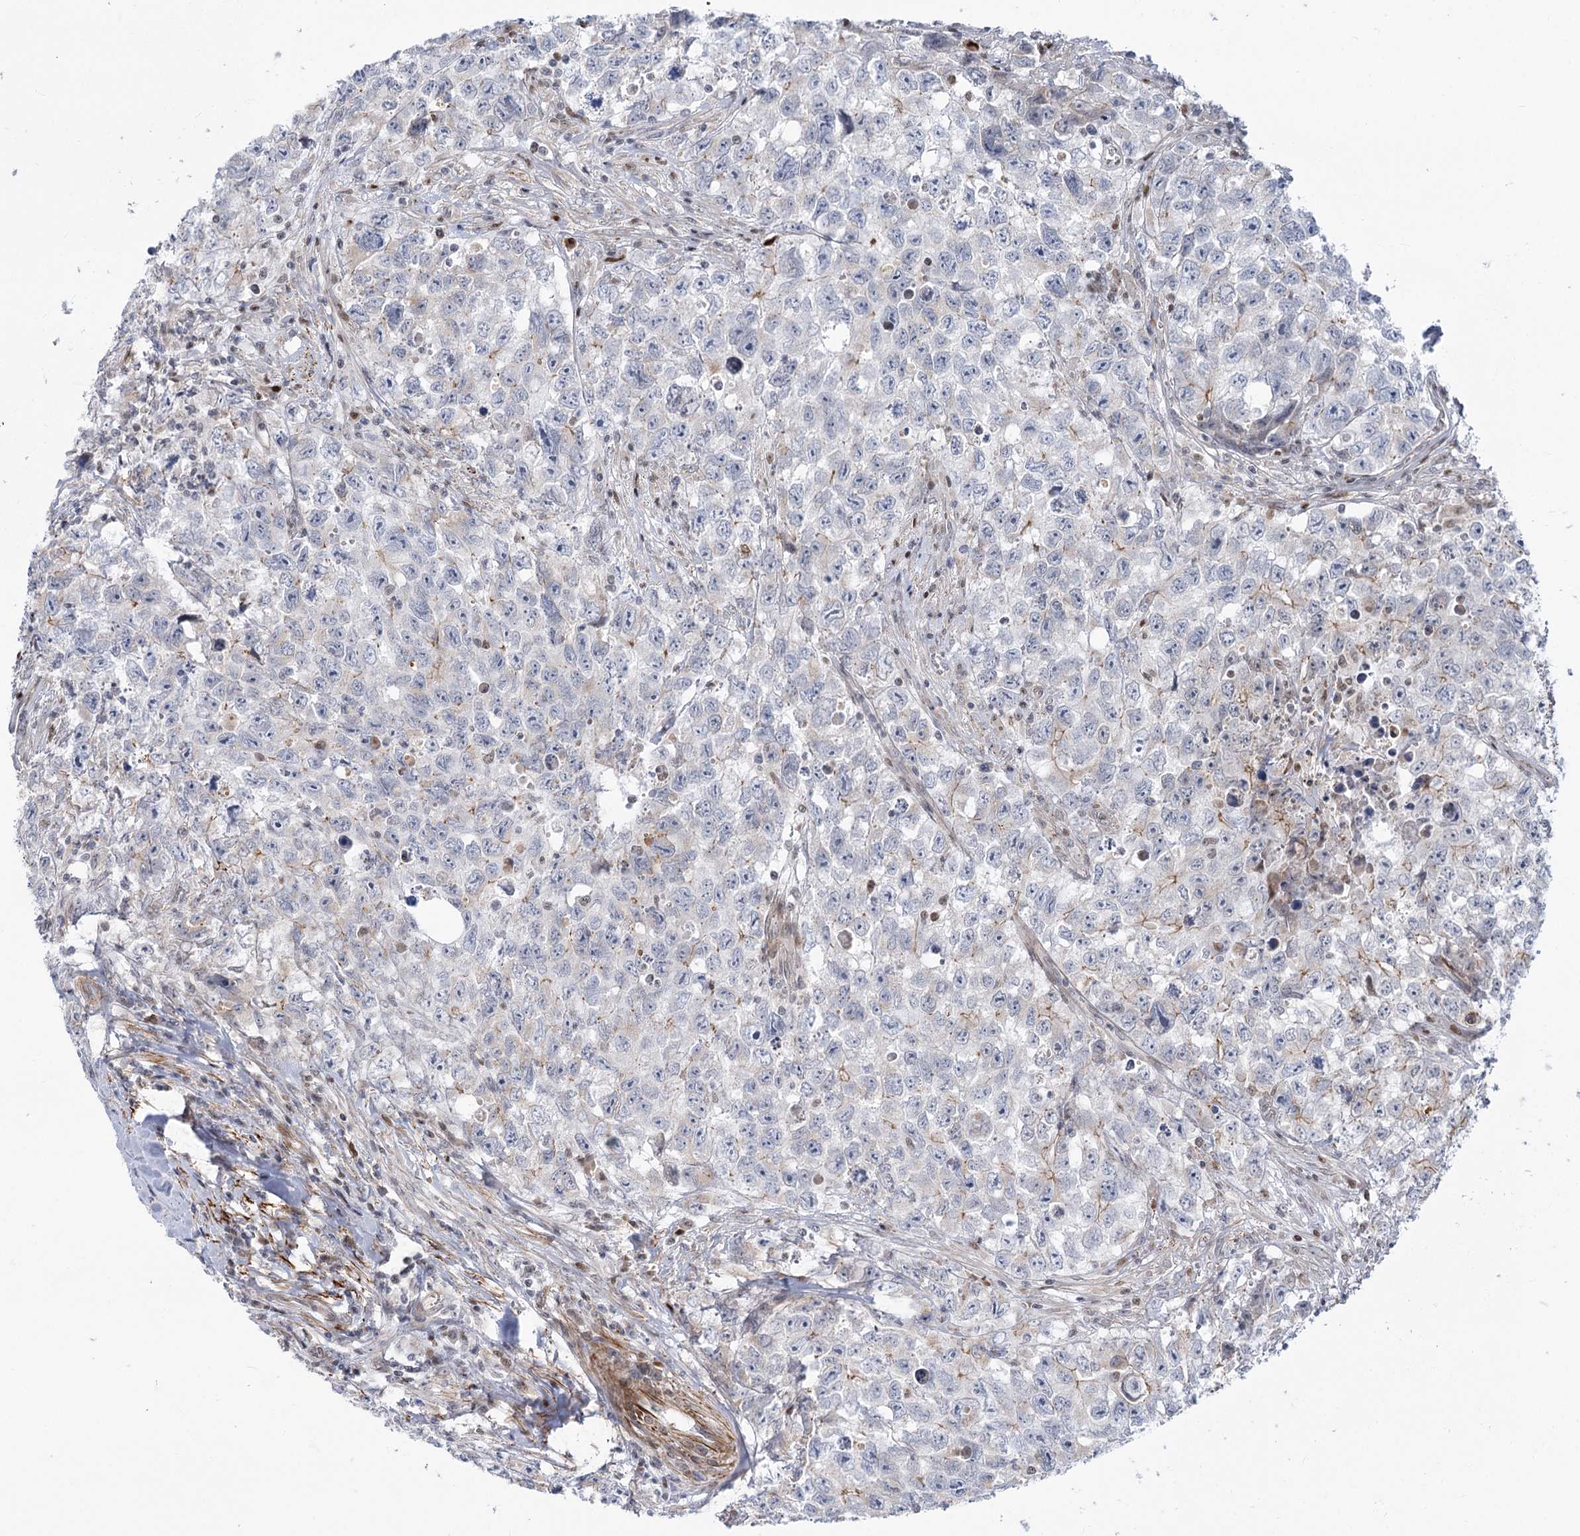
{"staining": {"intensity": "weak", "quantity": "<25%", "location": "cytoplasmic/membranous"}, "tissue": "testis cancer", "cell_type": "Tumor cells", "image_type": "cancer", "snomed": [{"axis": "morphology", "description": "Seminoma, NOS"}, {"axis": "morphology", "description": "Carcinoma, Embryonal, NOS"}, {"axis": "topography", "description": "Testis"}], "caption": "Immunohistochemistry of testis cancer reveals no expression in tumor cells.", "gene": "ARSI", "patient": {"sex": "male", "age": 43}}